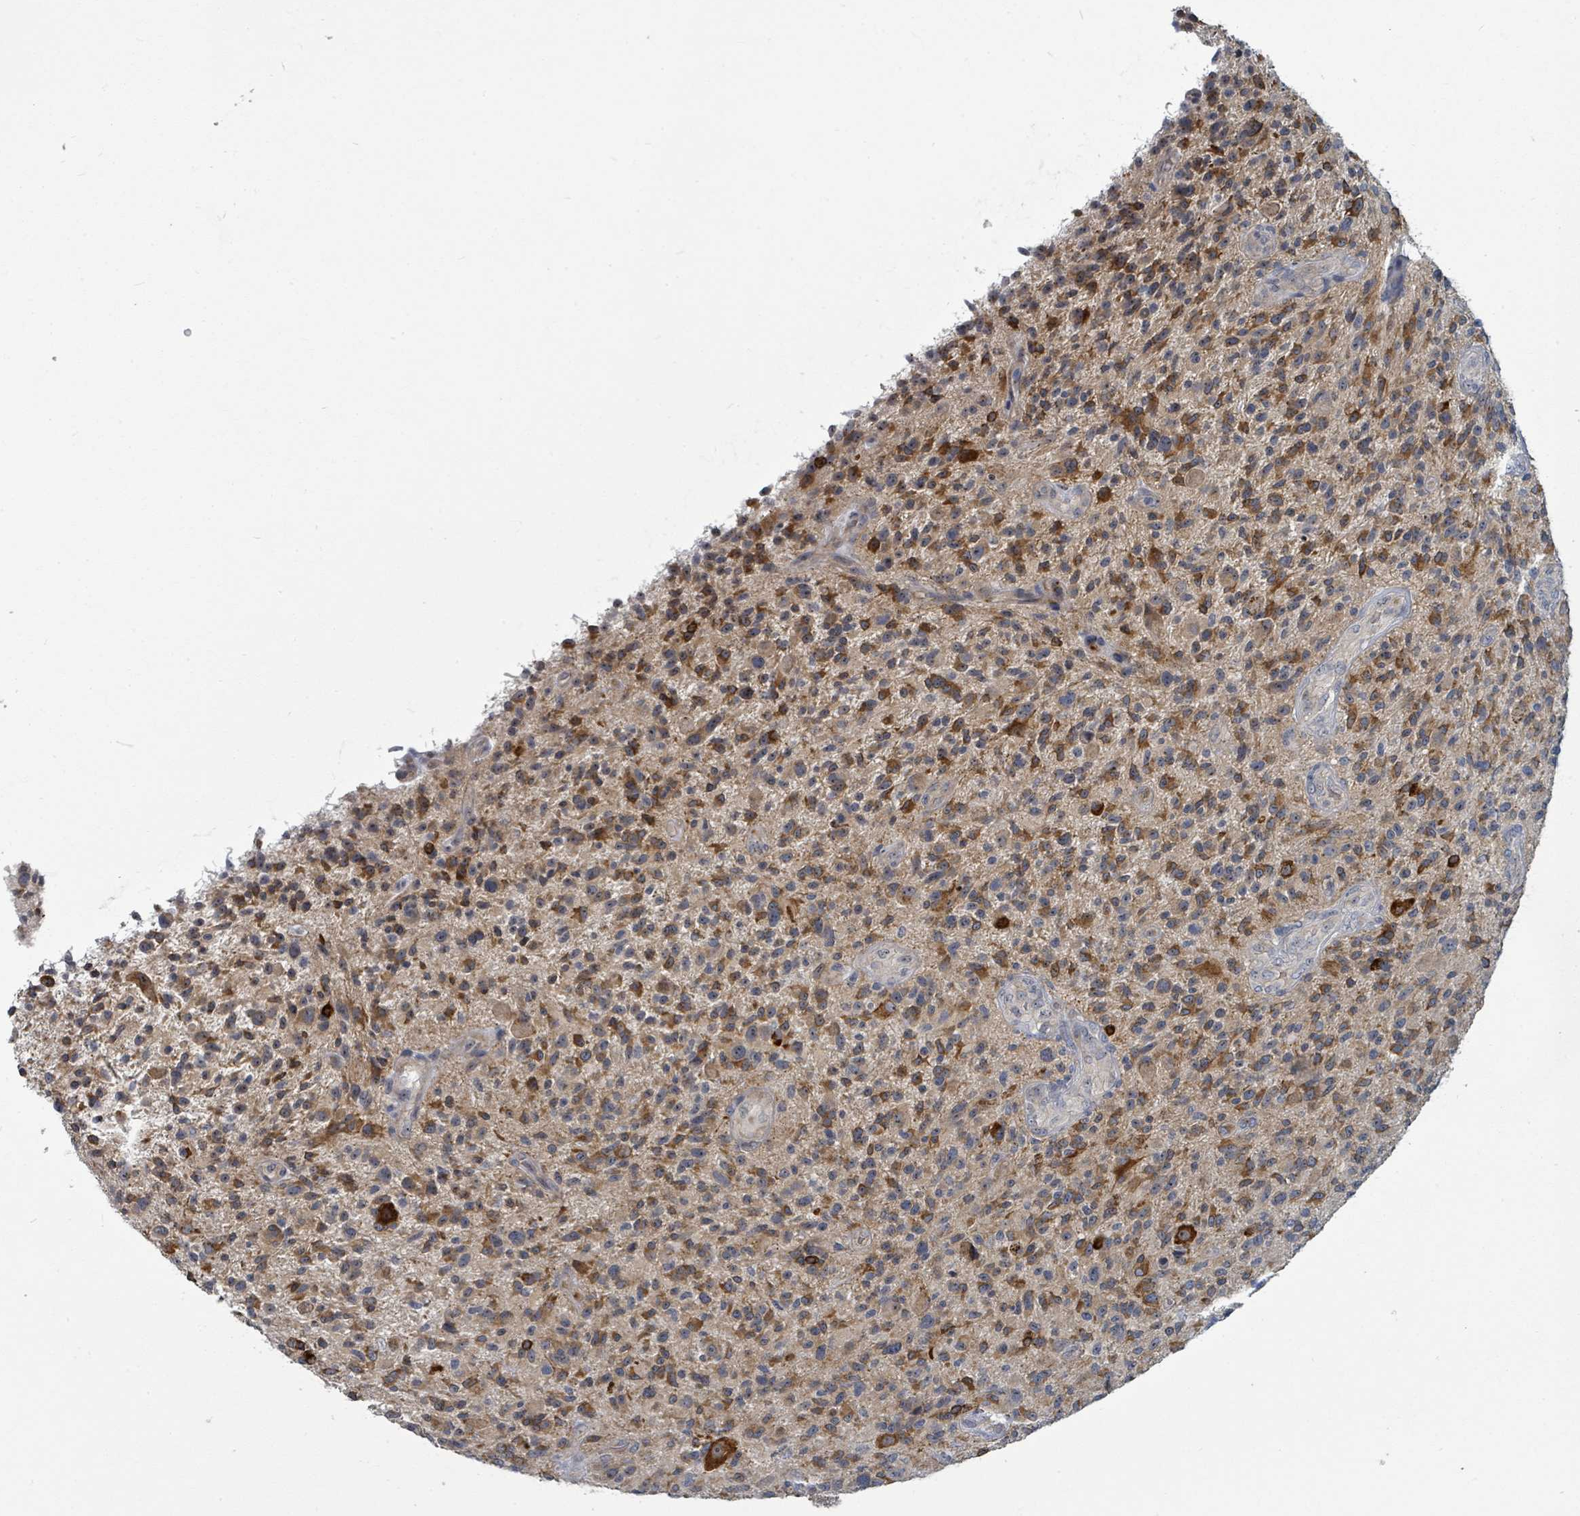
{"staining": {"intensity": "moderate", "quantity": ">75%", "location": "cytoplasmic/membranous"}, "tissue": "glioma", "cell_type": "Tumor cells", "image_type": "cancer", "snomed": [{"axis": "morphology", "description": "Glioma, malignant, High grade"}, {"axis": "topography", "description": "Brain"}], "caption": "This is a histology image of immunohistochemistry staining of malignant glioma (high-grade), which shows moderate positivity in the cytoplasmic/membranous of tumor cells.", "gene": "TRDMT1", "patient": {"sex": "male", "age": 47}}